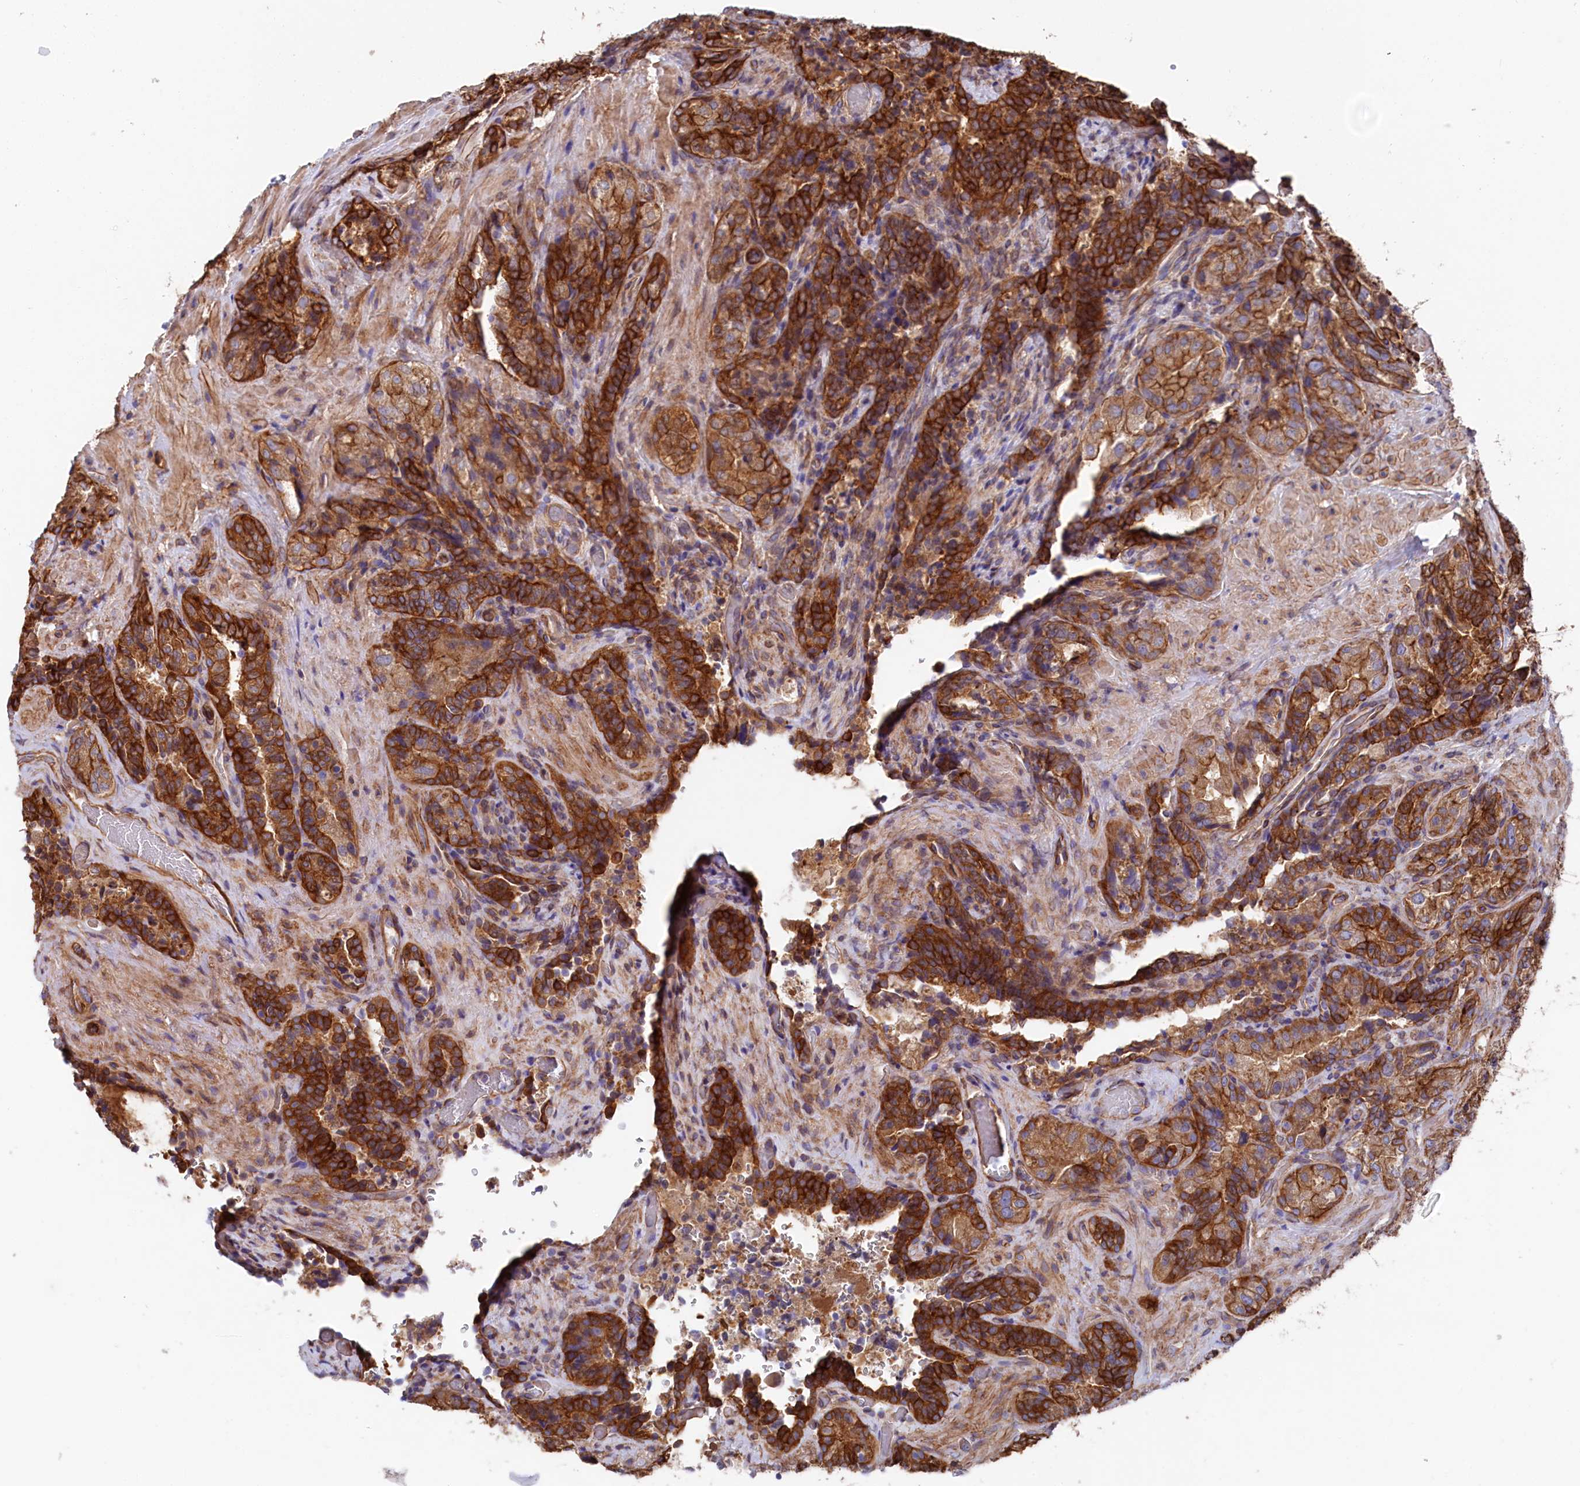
{"staining": {"intensity": "strong", "quantity": ">75%", "location": "cytoplasmic/membranous"}, "tissue": "seminal vesicle", "cell_type": "Glandular cells", "image_type": "normal", "snomed": [{"axis": "morphology", "description": "Normal tissue, NOS"}, {"axis": "topography", "description": "Prostate and seminal vesicle, NOS"}, {"axis": "topography", "description": "Prostate"}, {"axis": "topography", "description": "Seminal veicle"}], "caption": "Unremarkable seminal vesicle shows strong cytoplasmic/membranous positivity in about >75% of glandular cells.", "gene": "TNKS1BP1", "patient": {"sex": "male", "age": 67}}